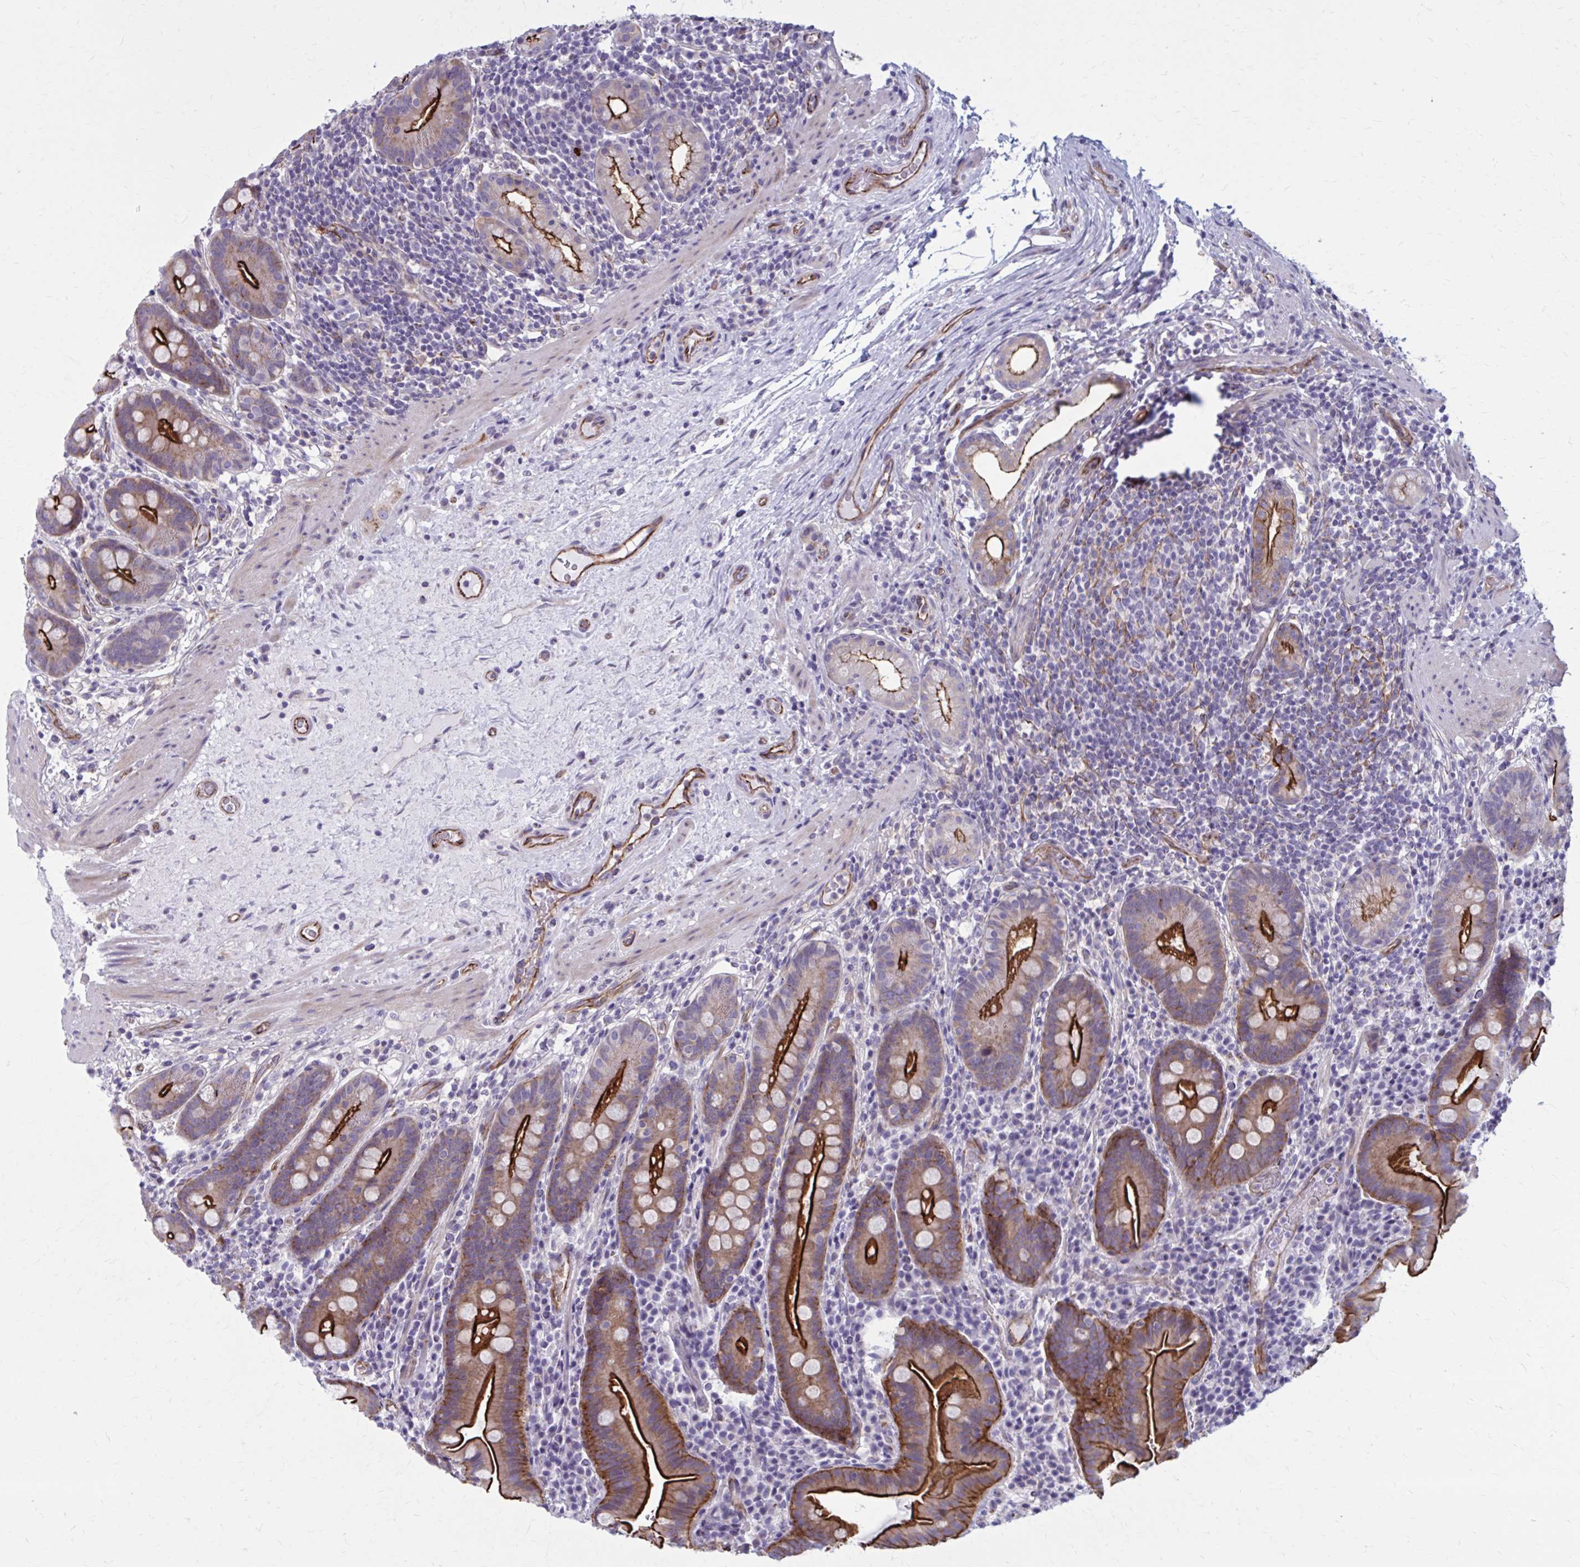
{"staining": {"intensity": "strong", "quantity": ">75%", "location": "cytoplasmic/membranous"}, "tissue": "small intestine", "cell_type": "Glandular cells", "image_type": "normal", "snomed": [{"axis": "morphology", "description": "Normal tissue, NOS"}, {"axis": "topography", "description": "Small intestine"}], "caption": "Glandular cells show high levels of strong cytoplasmic/membranous expression in about >75% of cells in benign human small intestine.", "gene": "ZDHHC7", "patient": {"sex": "male", "age": 26}}